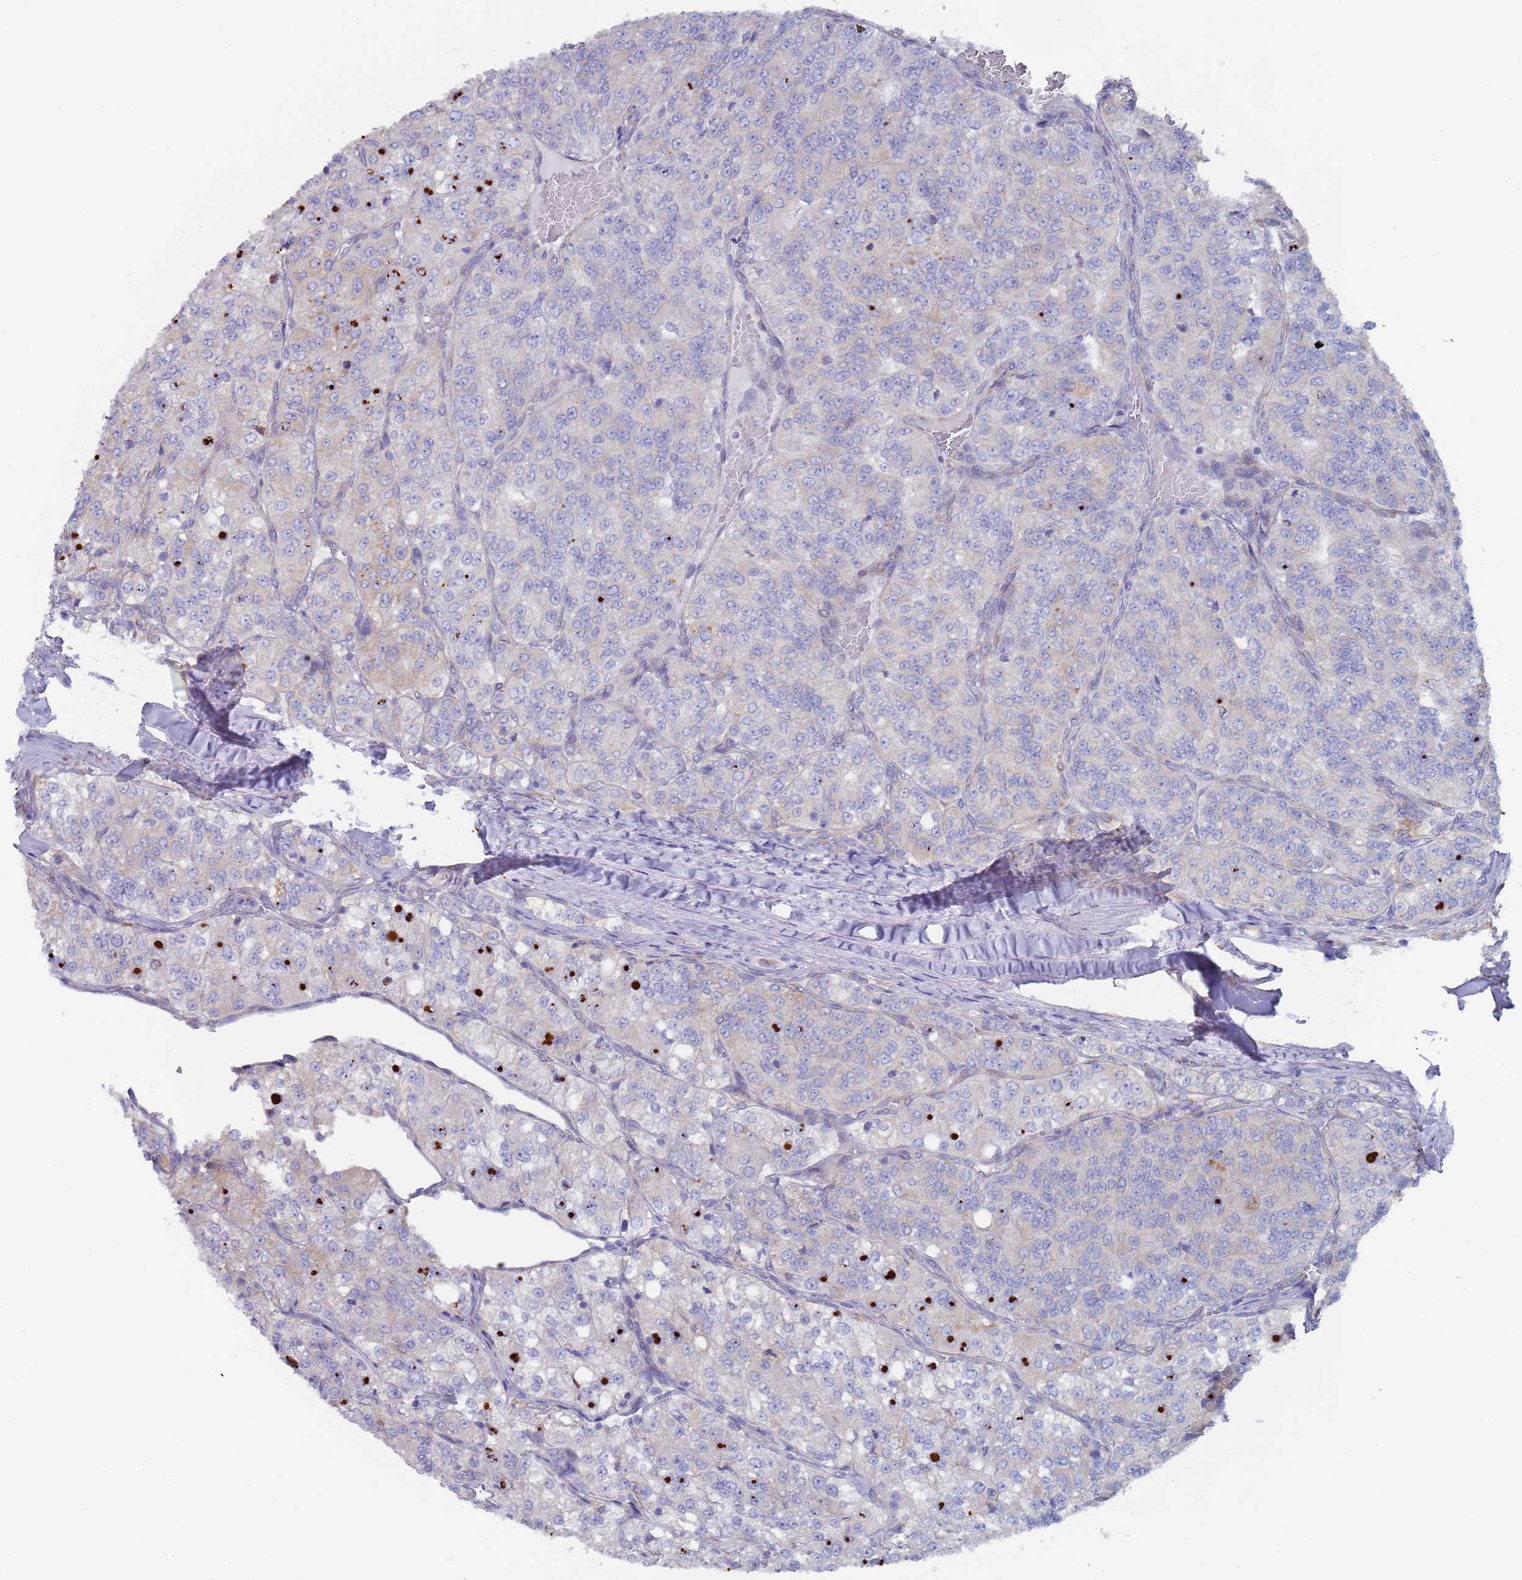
{"staining": {"intensity": "negative", "quantity": "none", "location": "none"}, "tissue": "renal cancer", "cell_type": "Tumor cells", "image_type": "cancer", "snomed": [{"axis": "morphology", "description": "Adenocarcinoma, NOS"}, {"axis": "topography", "description": "Kidney"}], "caption": "Immunohistochemical staining of human renal adenocarcinoma reveals no significant staining in tumor cells.", "gene": "ZNF844", "patient": {"sex": "female", "age": 63}}